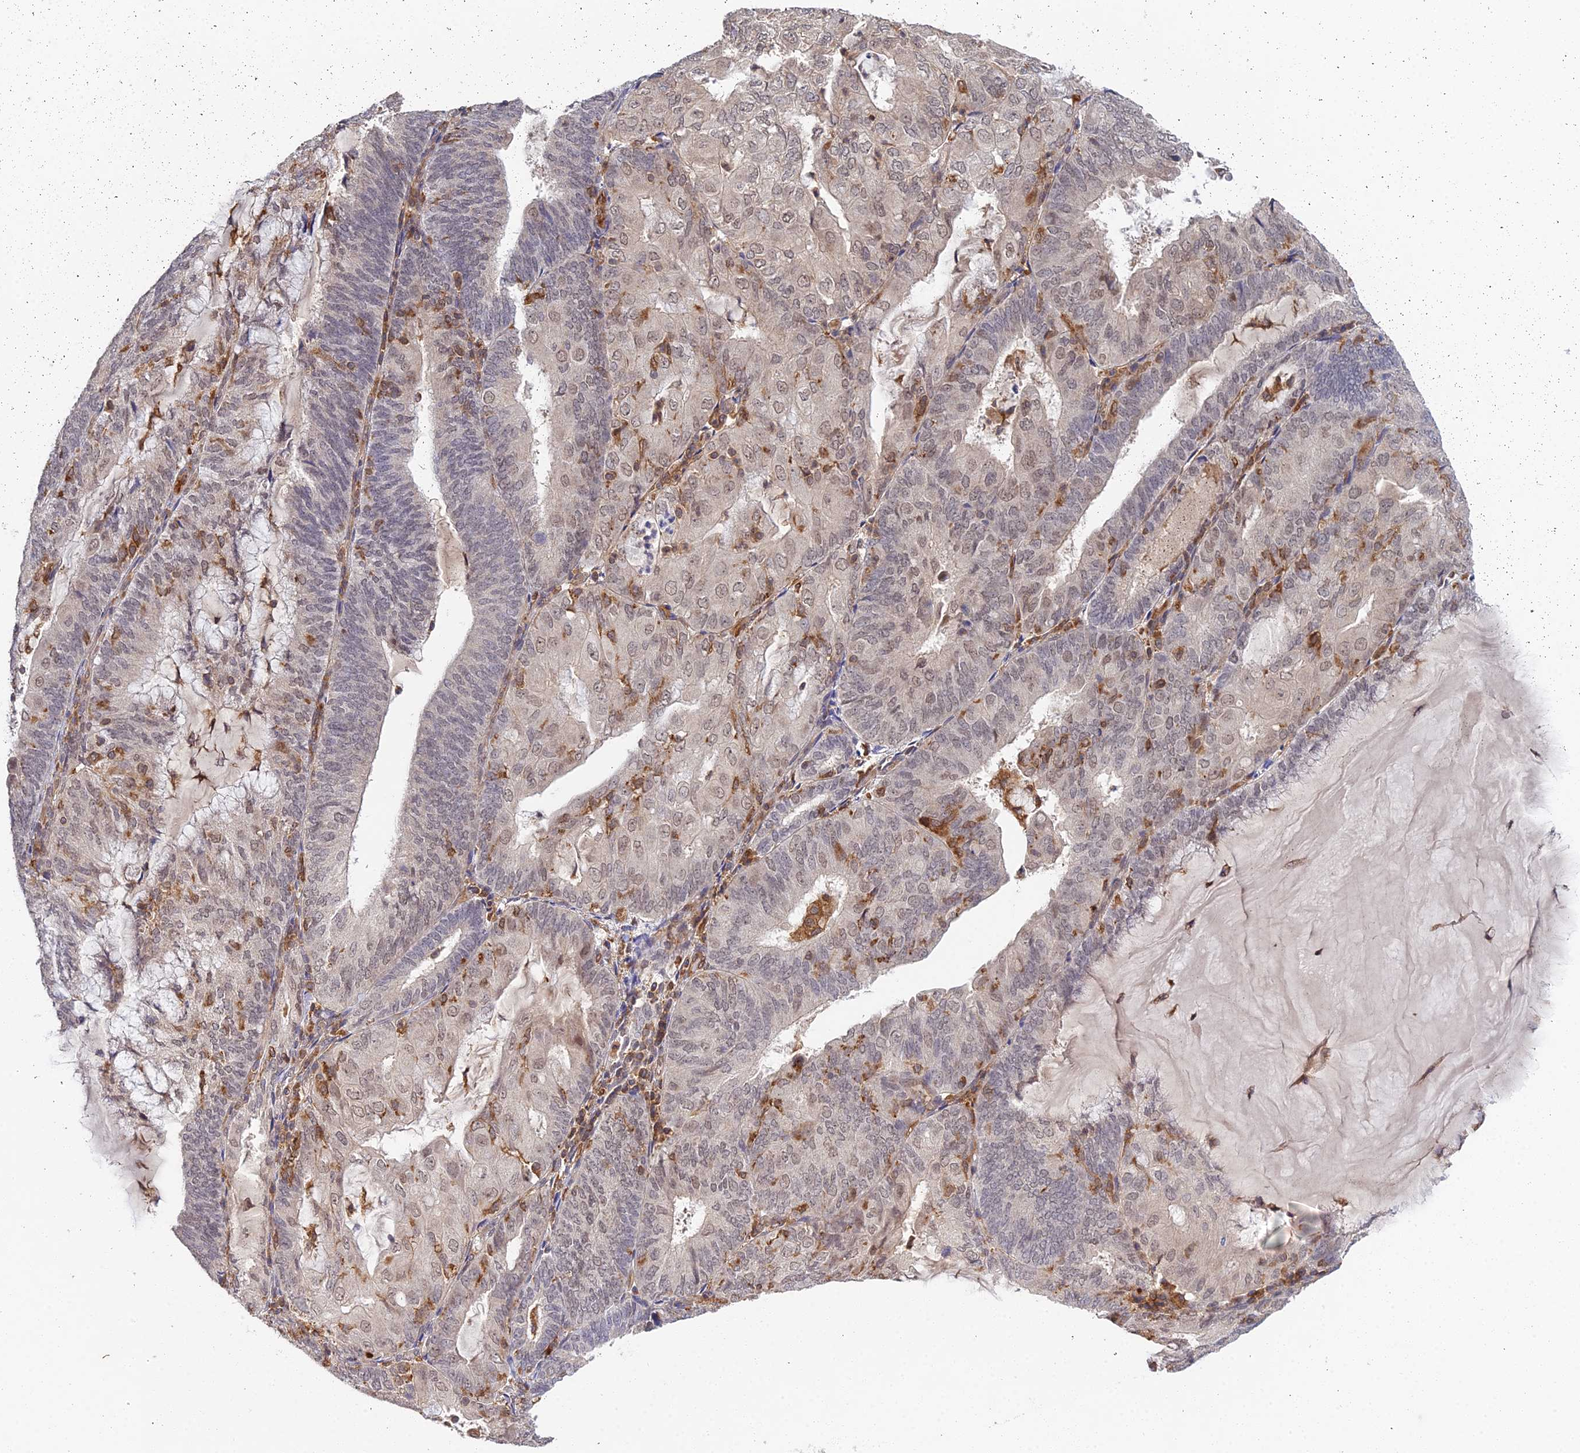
{"staining": {"intensity": "weak", "quantity": "25%-75%", "location": "nuclear"}, "tissue": "endometrial cancer", "cell_type": "Tumor cells", "image_type": "cancer", "snomed": [{"axis": "morphology", "description": "Adenocarcinoma, NOS"}, {"axis": "topography", "description": "Endometrium"}], "caption": "A brown stain shows weak nuclear expression of a protein in endometrial cancer tumor cells.", "gene": "TPRX1", "patient": {"sex": "female", "age": 81}}